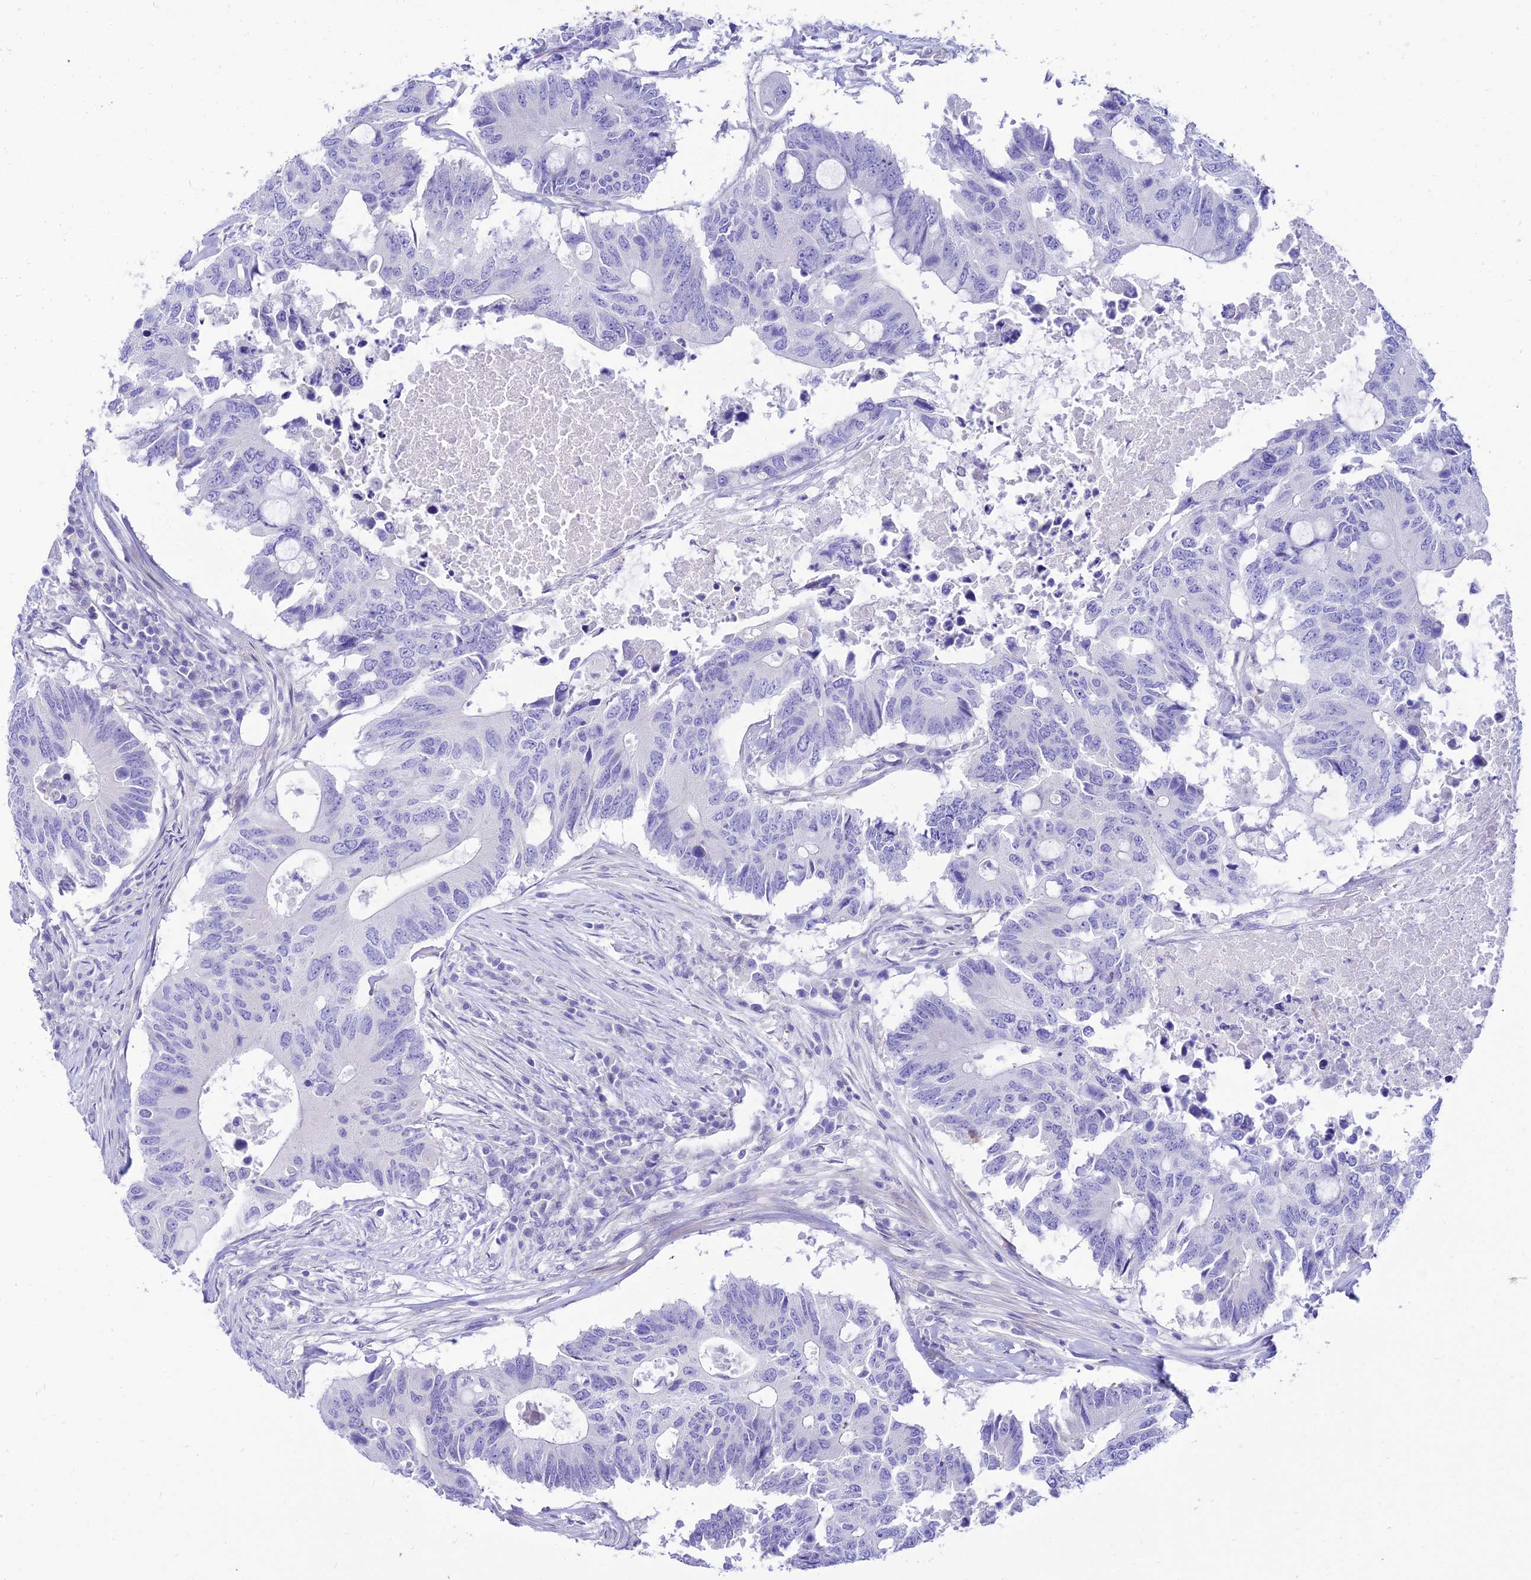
{"staining": {"intensity": "negative", "quantity": "none", "location": "none"}, "tissue": "colorectal cancer", "cell_type": "Tumor cells", "image_type": "cancer", "snomed": [{"axis": "morphology", "description": "Adenocarcinoma, NOS"}, {"axis": "topography", "description": "Colon"}], "caption": "Protein analysis of colorectal cancer (adenocarcinoma) reveals no significant expression in tumor cells.", "gene": "TAC3", "patient": {"sex": "male", "age": 71}}